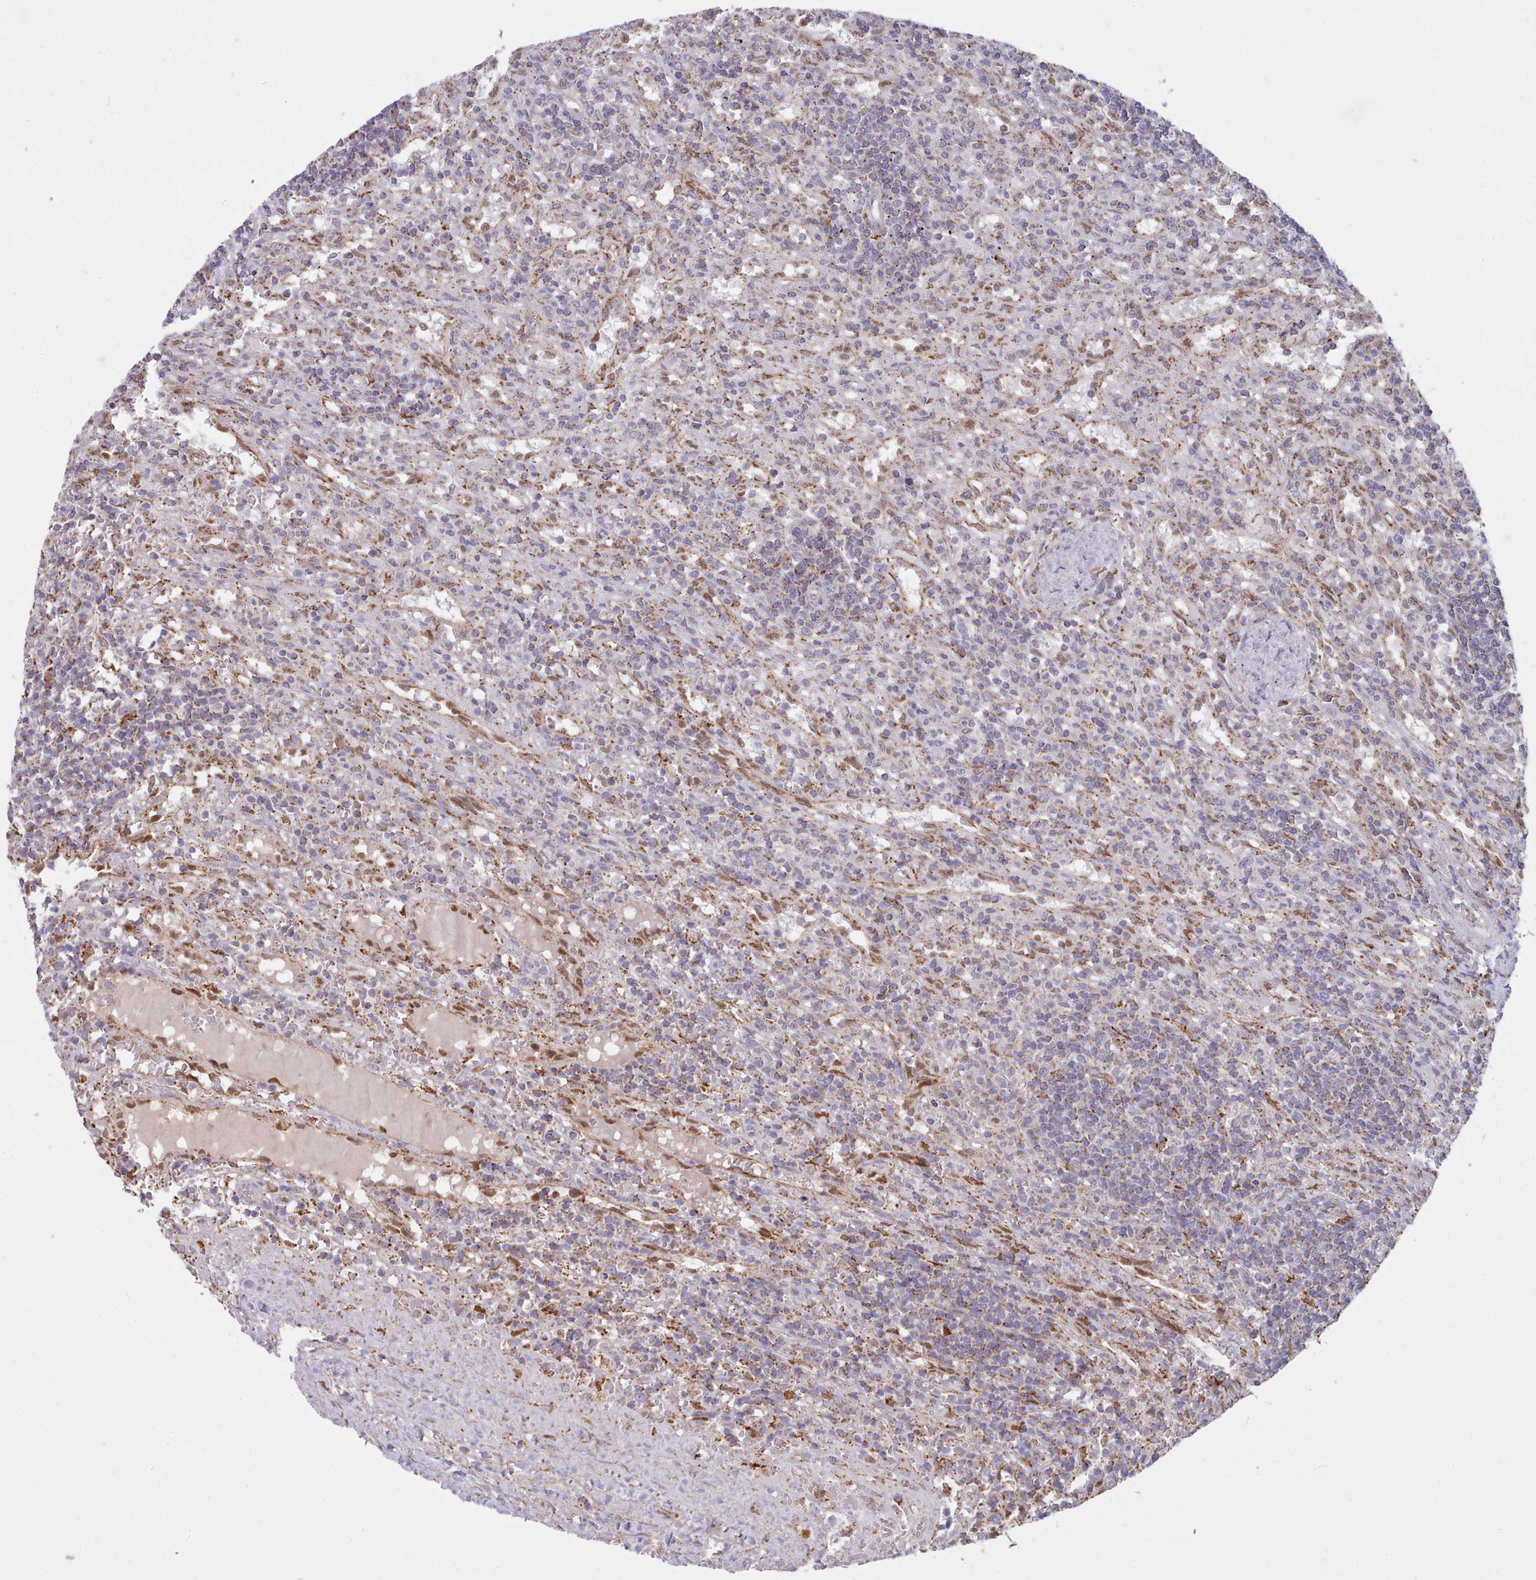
{"staining": {"intensity": "moderate", "quantity": "<25%", "location": "cytoplasmic/membranous"}, "tissue": "lymphoma", "cell_type": "Tumor cells", "image_type": "cancer", "snomed": [{"axis": "morphology", "description": "Malignant lymphoma, non-Hodgkin's type, Low grade"}, {"axis": "topography", "description": "Spleen"}], "caption": "Protein positivity by IHC demonstrates moderate cytoplasmic/membranous expression in approximately <25% of tumor cells in lymphoma. Using DAB (3,3'-diaminobenzidine) (brown) and hematoxylin (blue) stains, captured at high magnification using brightfield microscopy.", "gene": "HSDL2", "patient": {"sex": "male", "age": 76}}